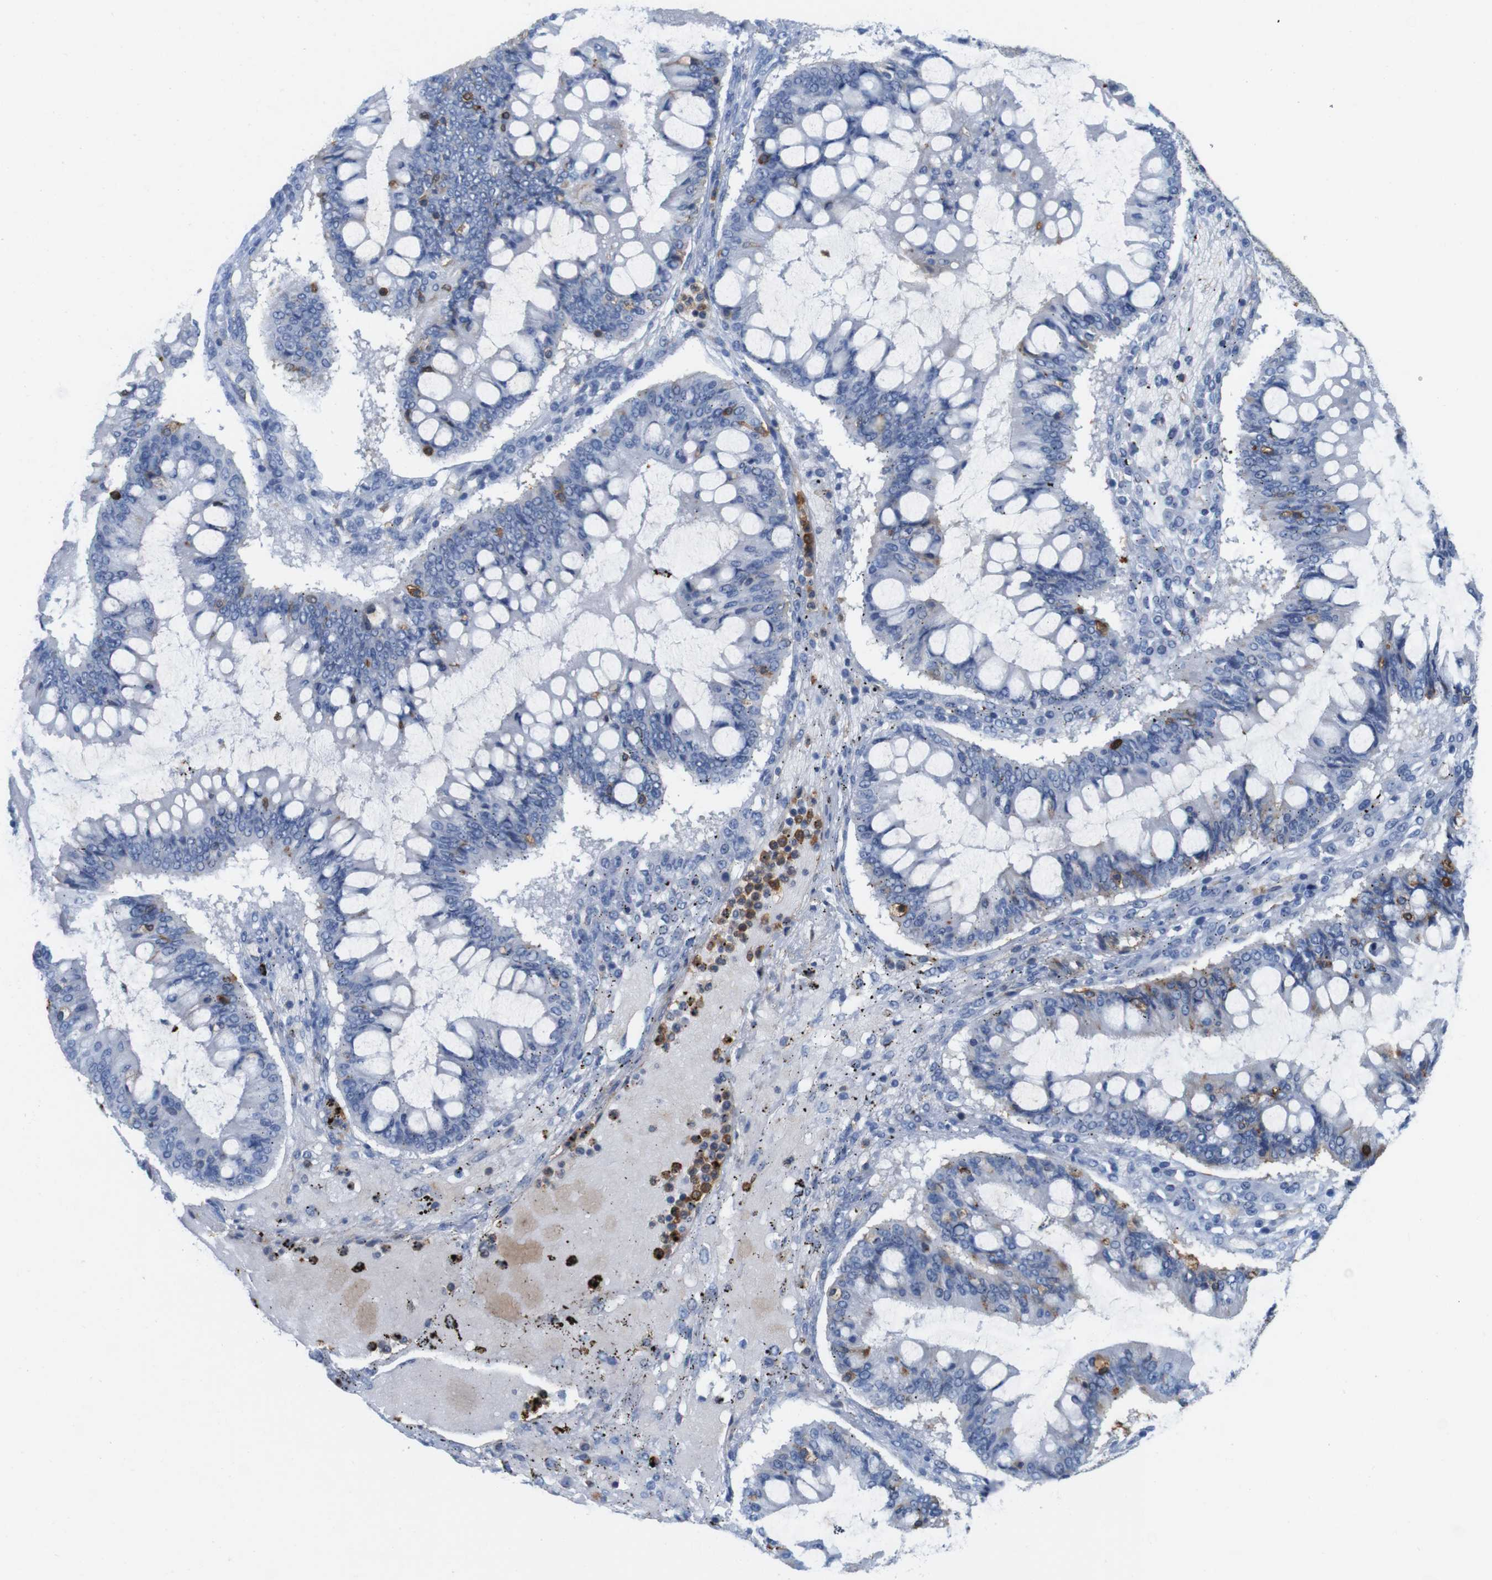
{"staining": {"intensity": "negative", "quantity": "none", "location": "none"}, "tissue": "ovarian cancer", "cell_type": "Tumor cells", "image_type": "cancer", "snomed": [{"axis": "morphology", "description": "Cystadenocarcinoma, mucinous, NOS"}, {"axis": "topography", "description": "Ovary"}], "caption": "IHC photomicrograph of neoplastic tissue: human mucinous cystadenocarcinoma (ovarian) stained with DAB shows no significant protein positivity in tumor cells.", "gene": "ANXA1", "patient": {"sex": "female", "age": 73}}